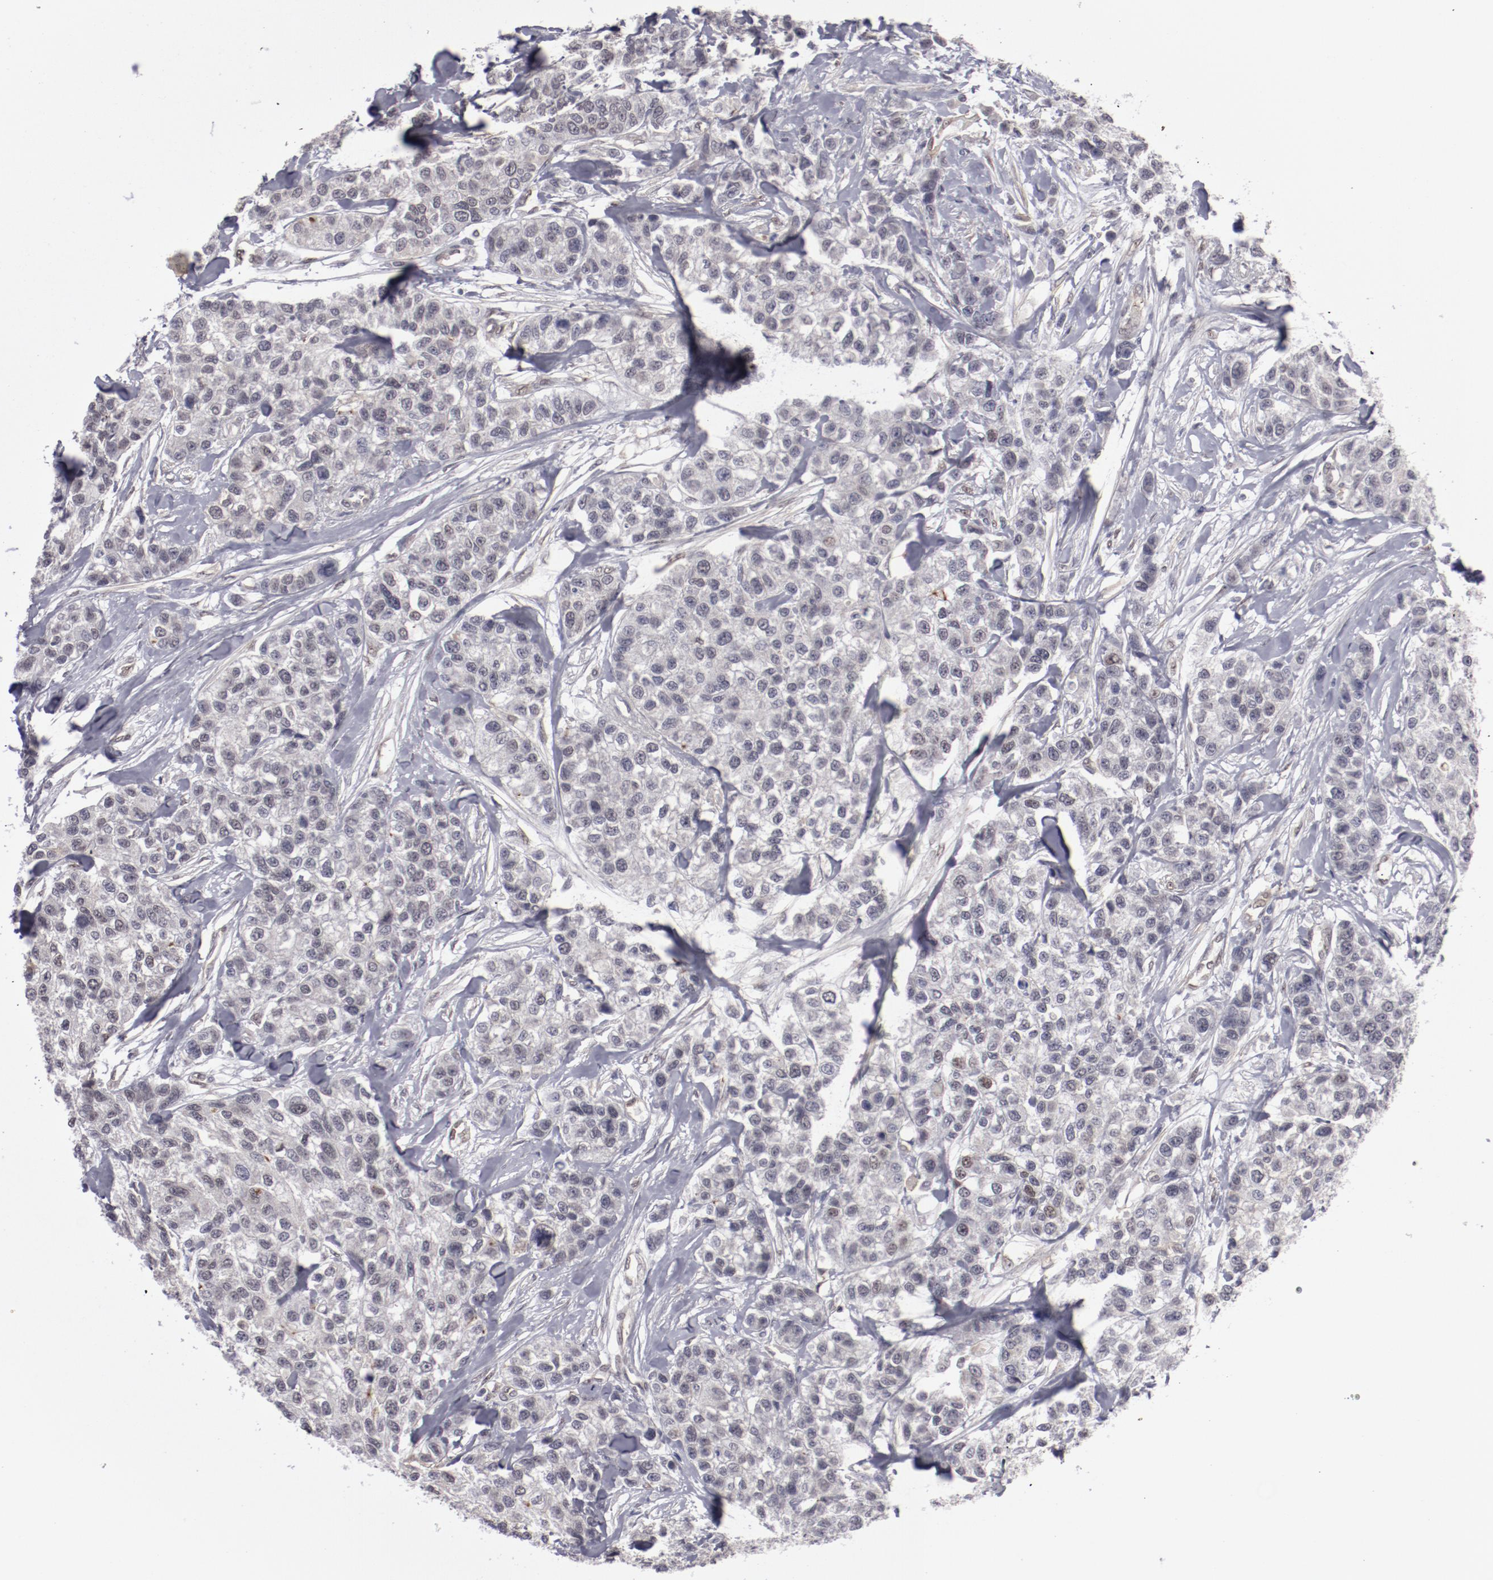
{"staining": {"intensity": "negative", "quantity": "none", "location": "none"}, "tissue": "breast cancer", "cell_type": "Tumor cells", "image_type": "cancer", "snomed": [{"axis": "morphology", "description": "Duct carcinoma"}, {"axis": "topography", "description": "Breast"}], "caption": "The immunohistochemistry (IHC) photomicrograph has no significant staining in tumor cells of breast cancer tissue.", "gene": "LEF1", "patient": {"sex": "female", "age": 51}}